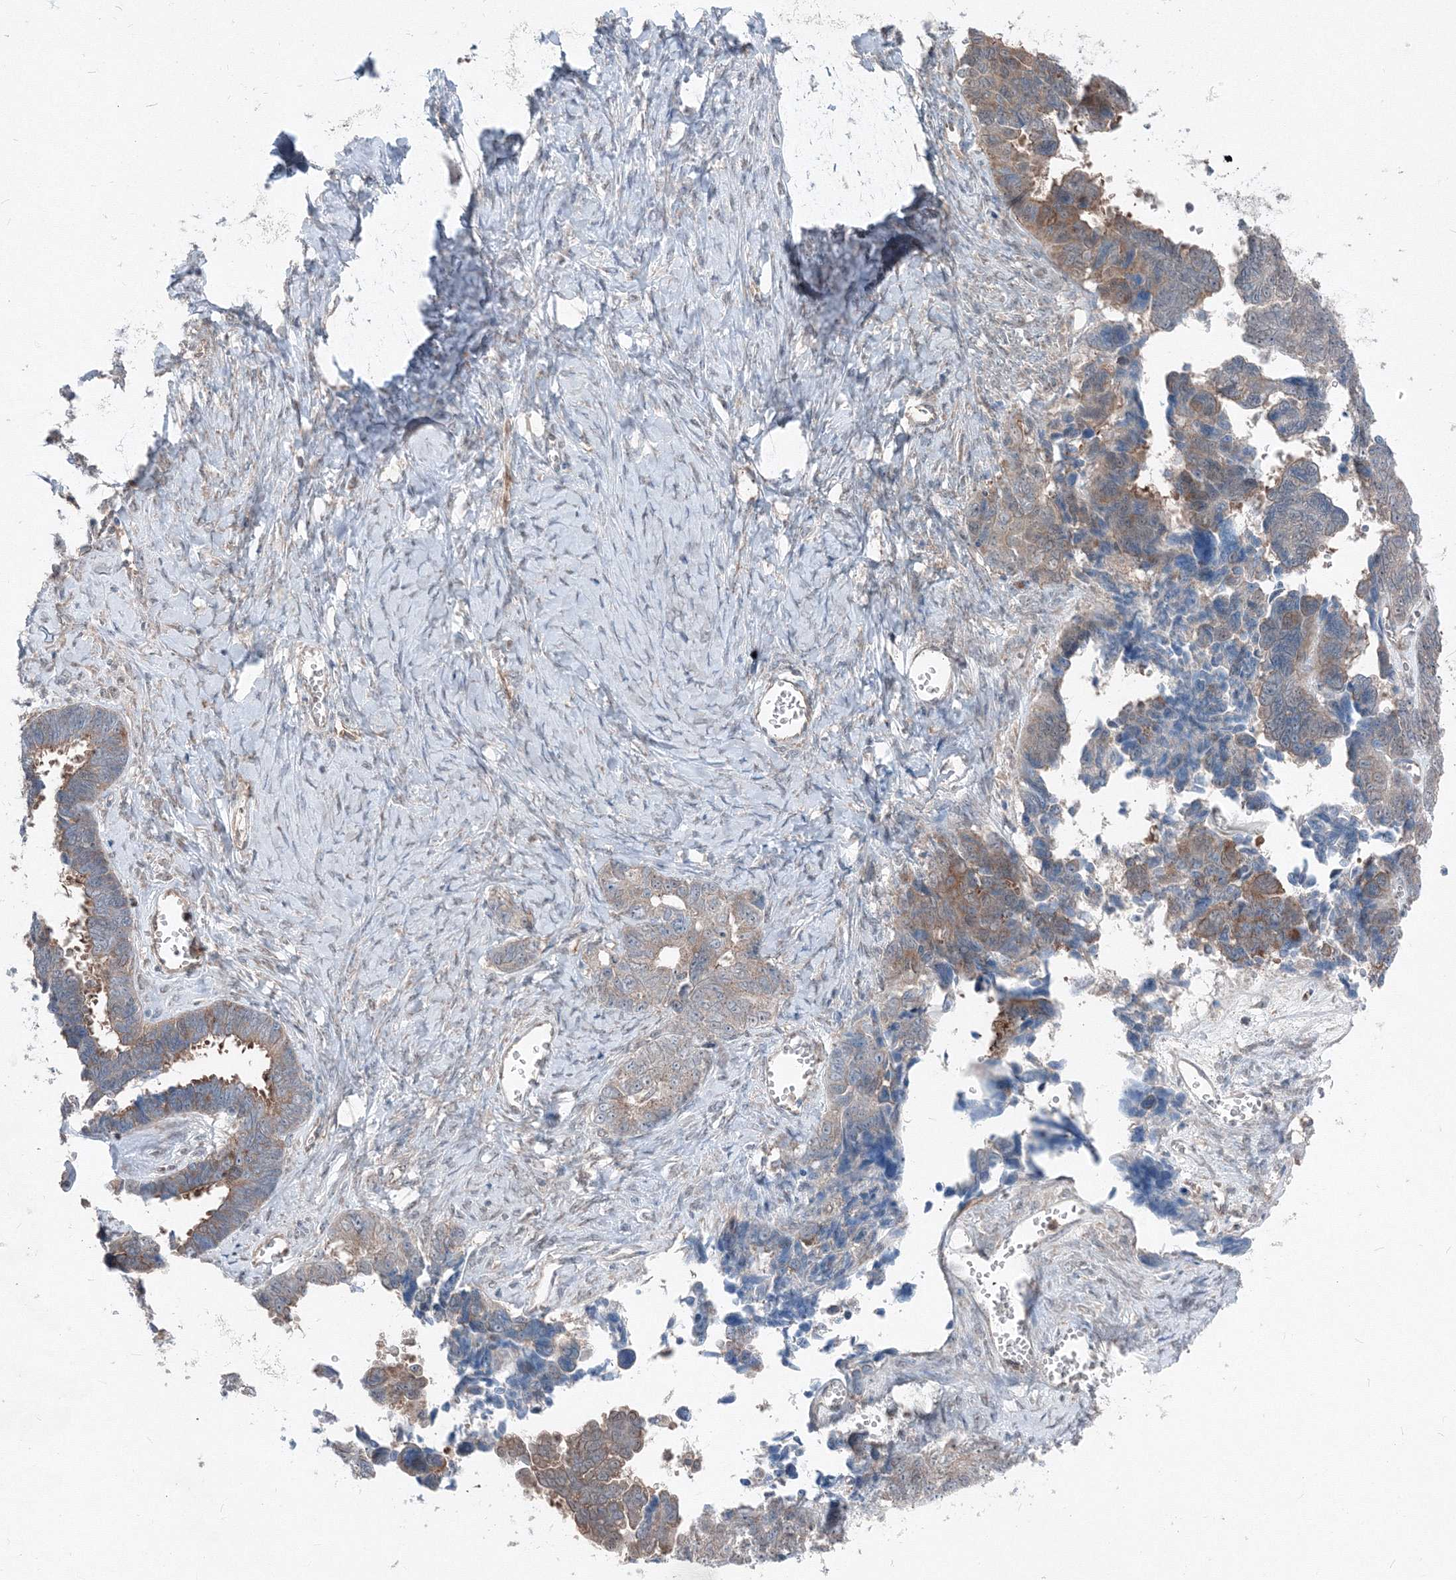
{"staining": {"intensity": "moderate", "quantity": ">75%", "location": "cytoplasmic/membranous"}, "tissue": "ovarian cancer", "cell_type": "Tumor cells", "image_type": "cancer", "snomed": [{"axis": "morphology", "description": "Cystadenocarcinoma, serous, NOS"}, {"axis": "topography", "description": "Ovary"}], "caption": "Brown immunohistochemical staining in serous cystadenocarcinoma (ovarian) reveals moderate cytoplasmic/membranous staining in approximately >75% of tumor cells.", "gene": "TPRKB", "patient": {"sex": "female", "age": 79}}